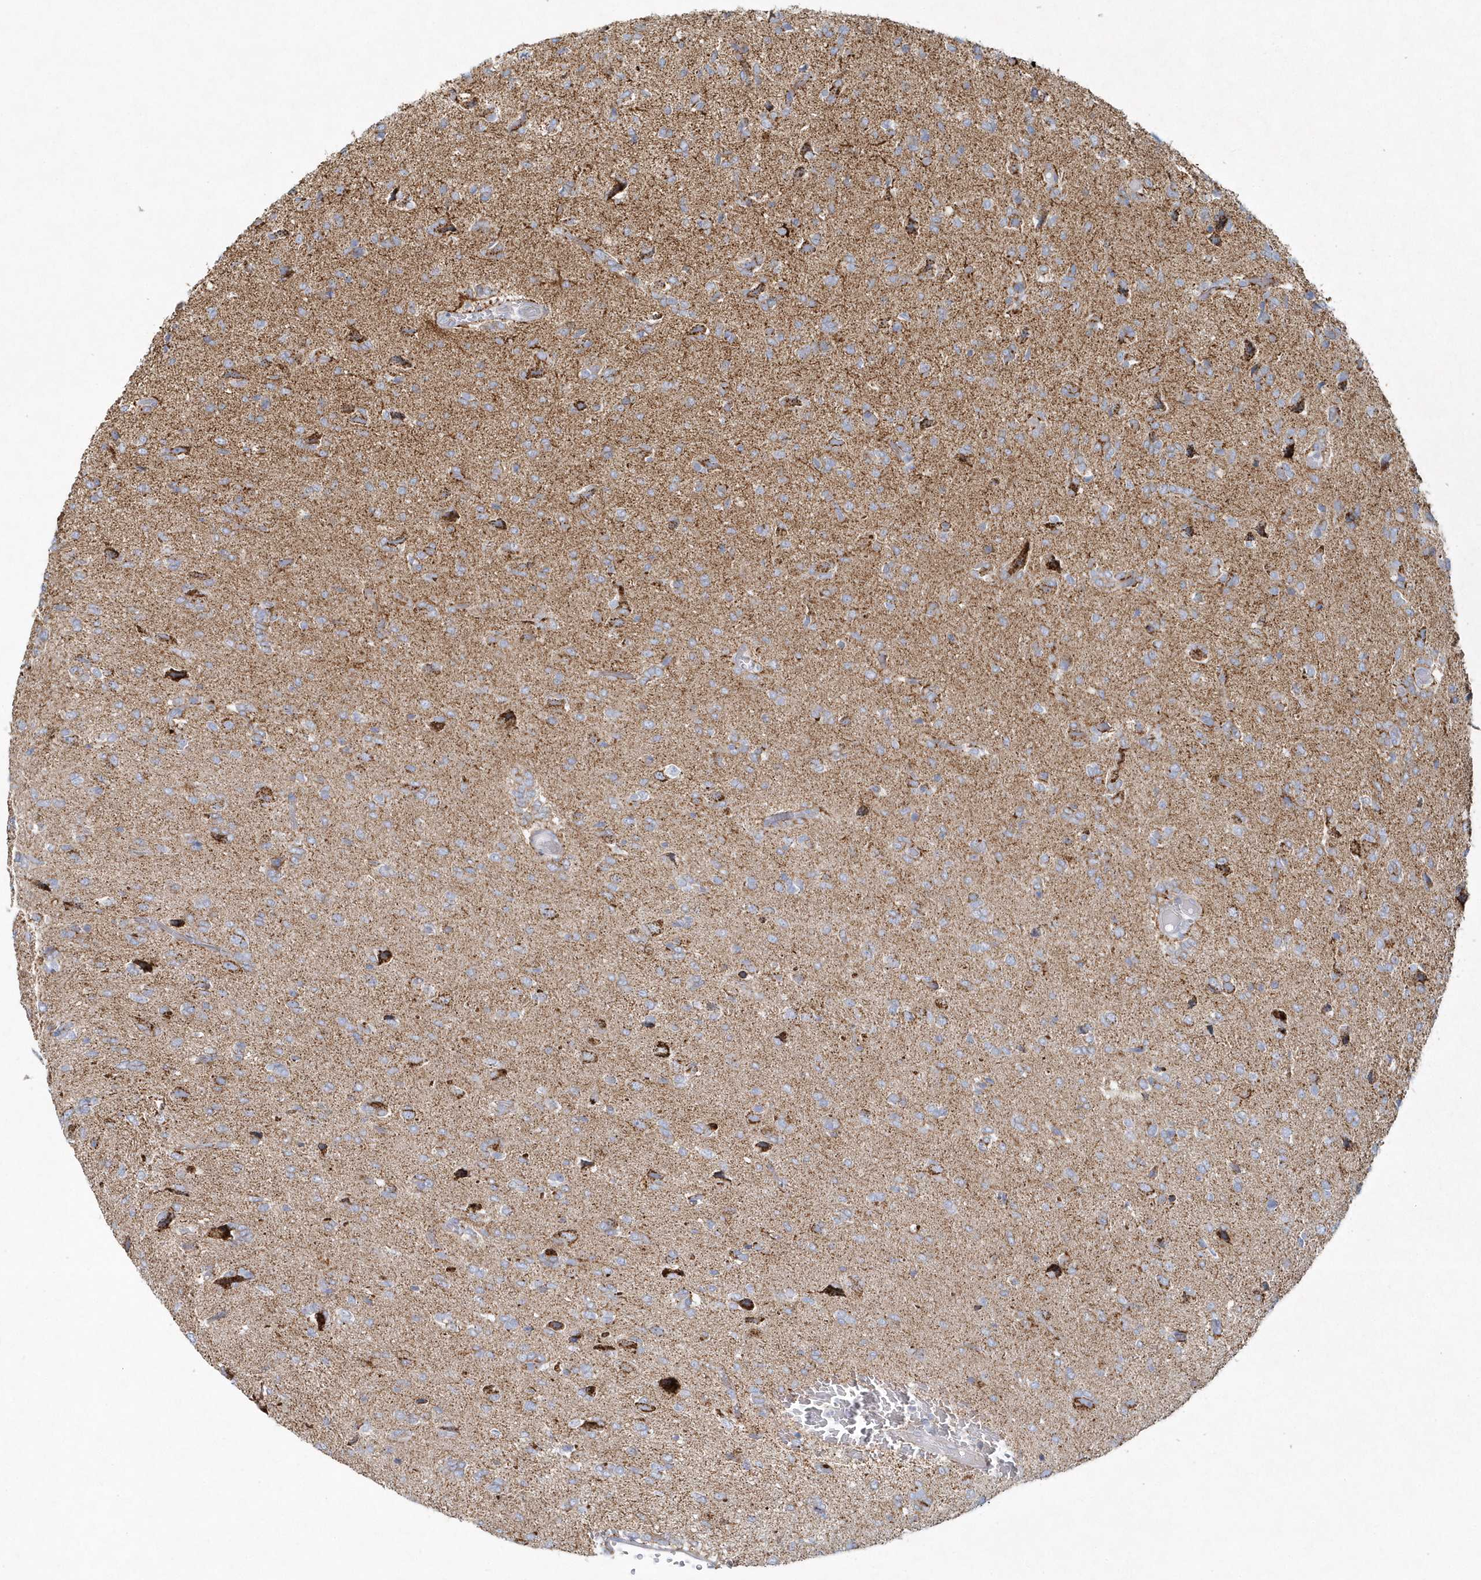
{"staining": {"intensity": "negative", "quantity": "none", "location": "none"}, "tissue": "glioma", "cell_type": "Tumor cells", "image_type": "cancer", "snomed": [{"axis": "morphology", "description": "Glioma, malignant, High grade"}, {"axis": "topography", "description": "Brain"}], "caption": "Glioma was stained to show a protein in brown. There is no significant positivity in tumor cells.", "gene": "DNAH1", "patient": {"sex": "female", "age": 59}}